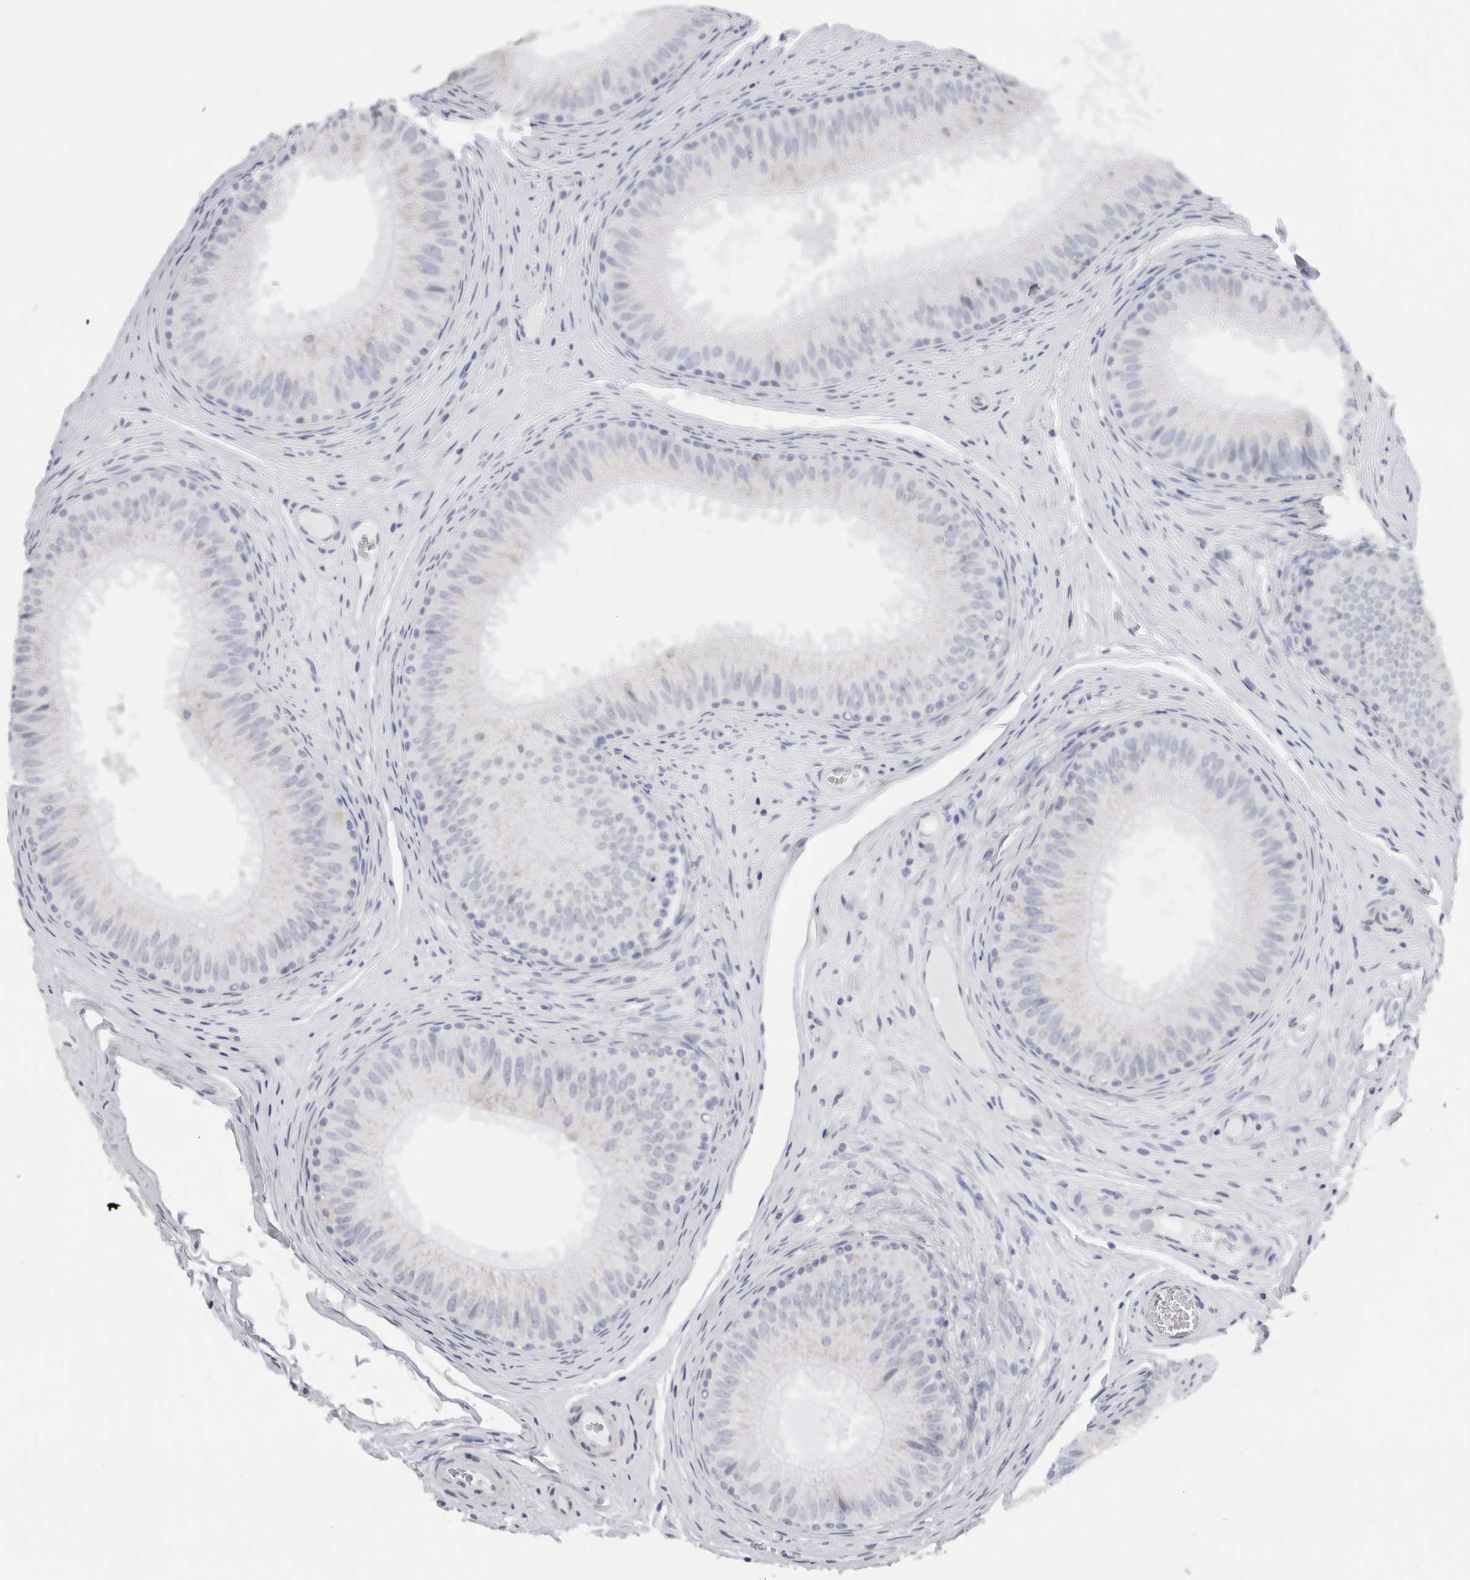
{"staining": {"intensity": "negative", "quantity": "none", "location": "none"}, "tissue": "epididymis", "cell_type": "Glandular cells", "image_type": "normal", "snomed": [{"axis": "morphology", "description": "Normal tissue, NOS"}, {"axis": "topography", "description": "Epididymis"}], "caption": "The immunohistochemistry micrograph has no significant positivity in glandular cells of epididymis. The staining was performed using DAB to visualize the protein expression in brown, while the nuclei were stained in blue with hematoxylin (Magnification: 20x).", "gene": "C9orf50", "patient": {"sex": "male", "age": 32}}